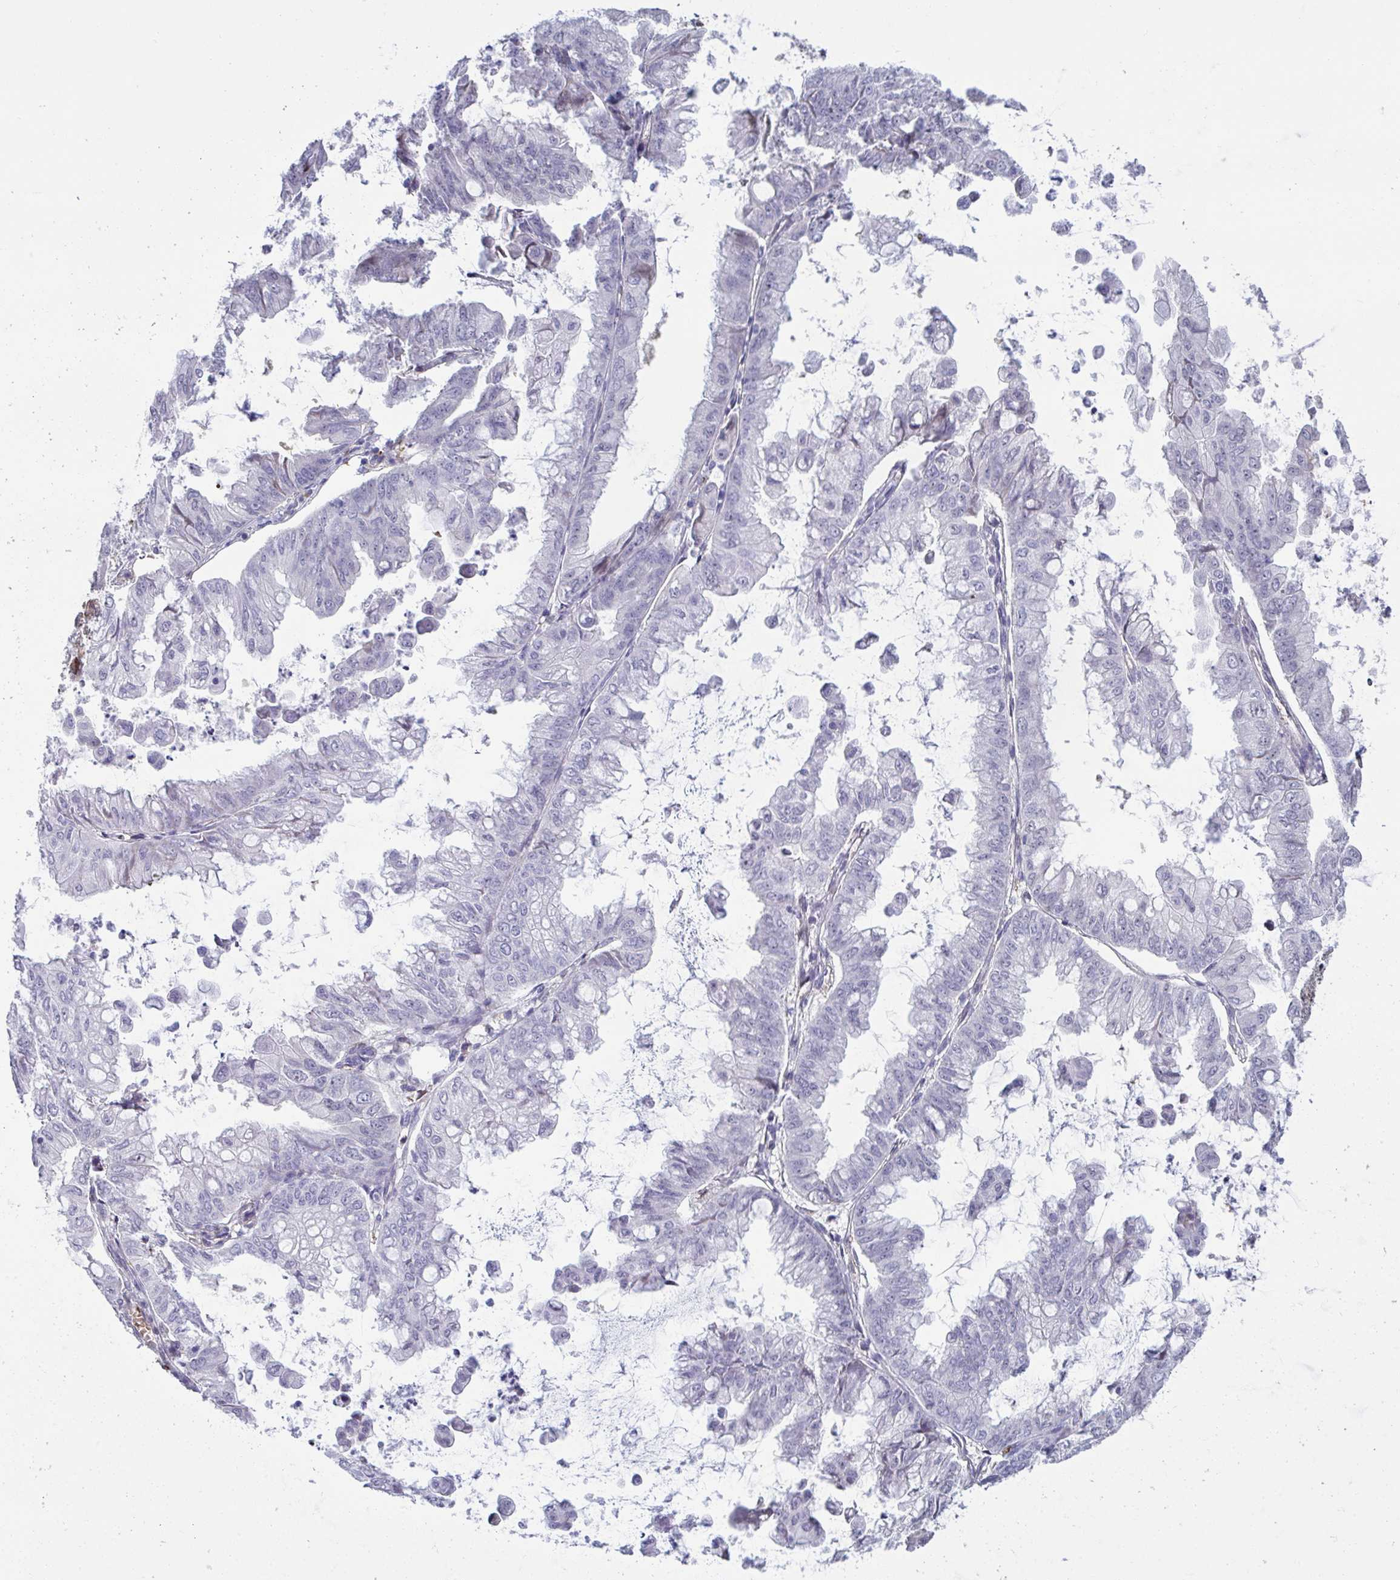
{"staining": {"intensity": "negative", "quantity": "none", "location": "none"}, "tissue": "stomach cancer", "cell_type": "Tumor cells", "image_type": "cancer", "snomed": [{"axis": "morphology", "description": "Adenocarcinoma, NOS"}, {"axis": "topography", "description": "Stomach, upper"}], "caption": "Image shows no protein expression in tumor cells of stomach cancer (adenocarcinoma) tissue.", "gene": "PELI2", "patient": {"sex": "male", "age": 80}}